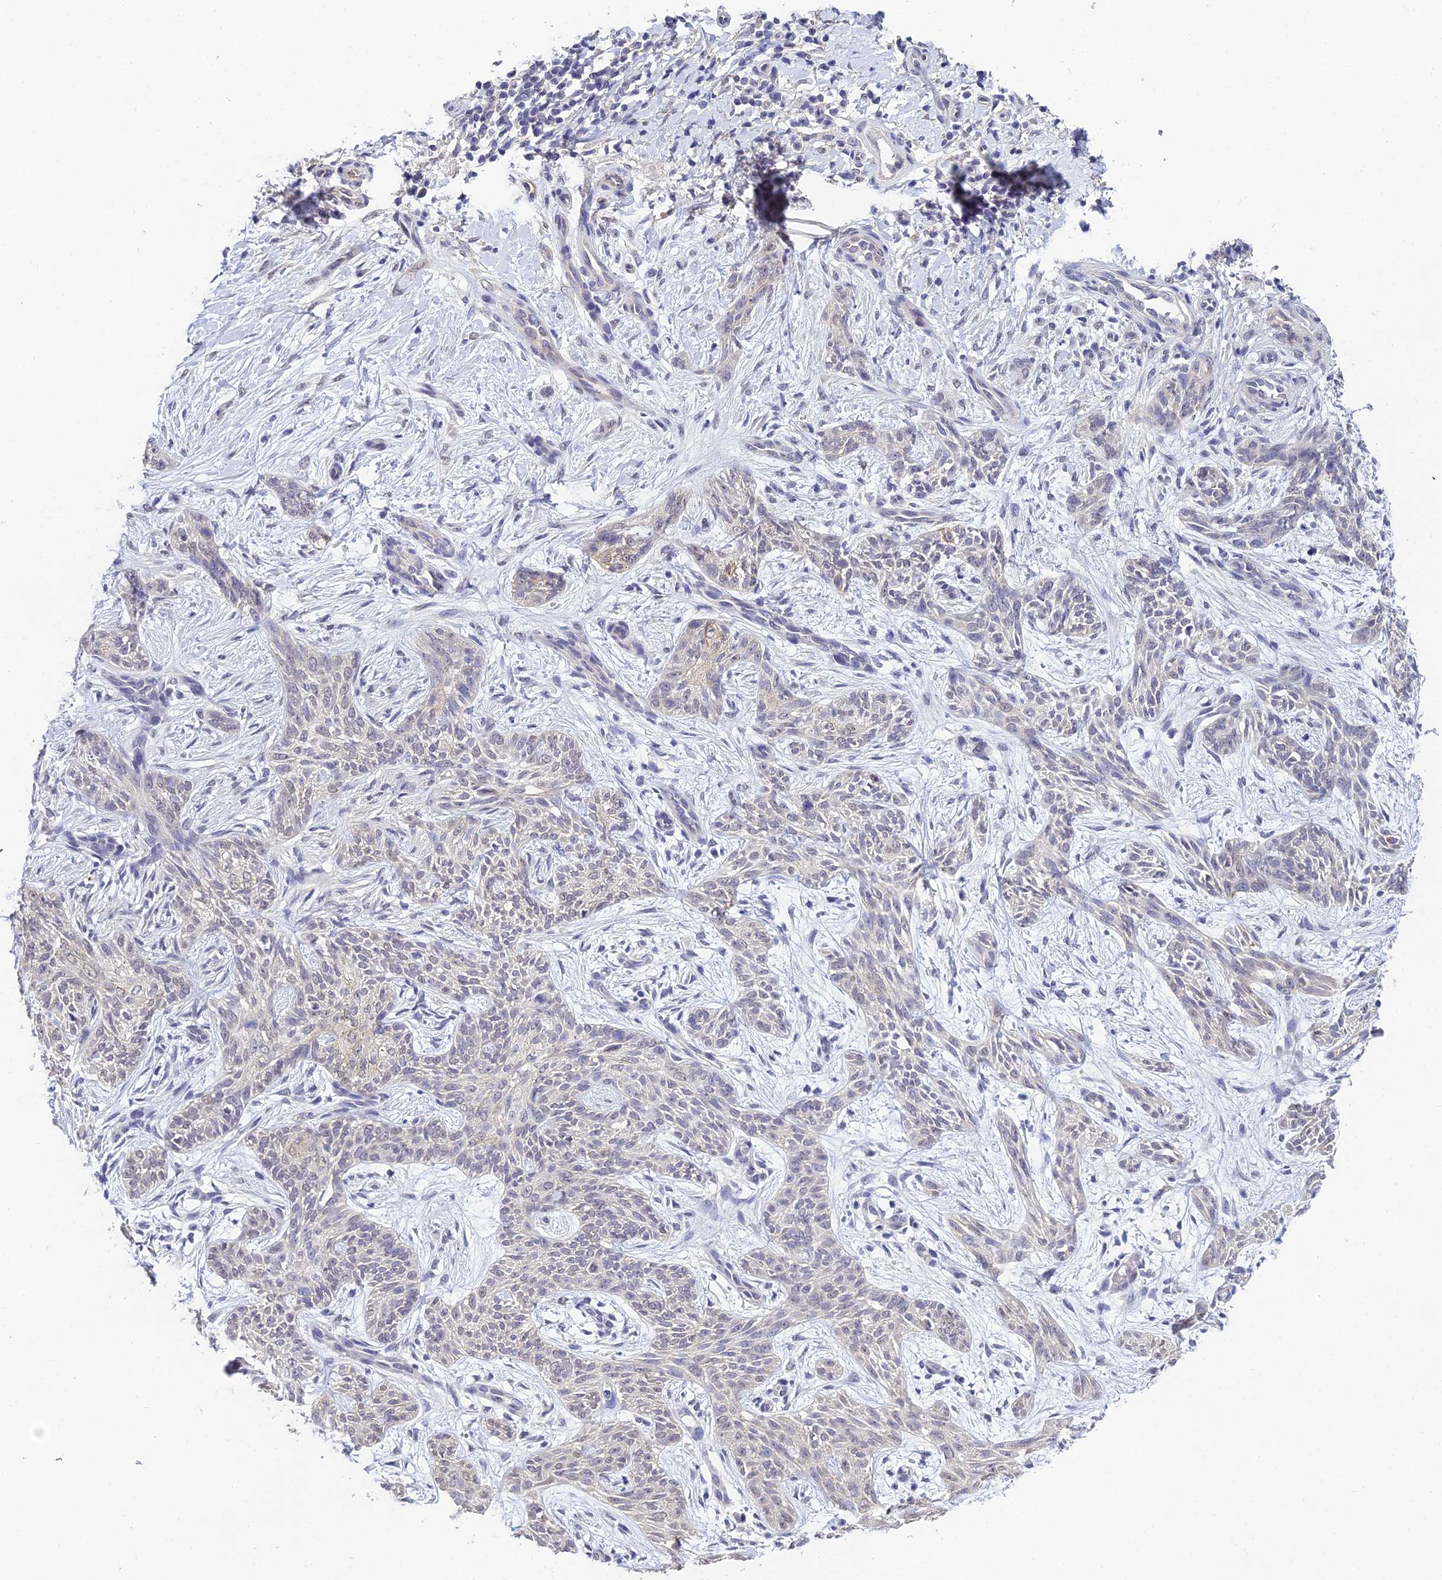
{"staining": {"intensity": "negative", "quantity": "none", "location": "none"}, "tissue": "skin cancer", "cell_type": "Tumor cells", "image_type": "cancer", "snomed": [{"axis": "morphology", "description": "Basal cell carcinoma"}, {"axis": "topography", "description": "Skin"}], "caption": "Immunohistochemistry of basal cell carcinoma (skin) shows no positivity in tumor cells.", "gene": "HOXB1", "patient": {"sex": "female", "age": 82}}